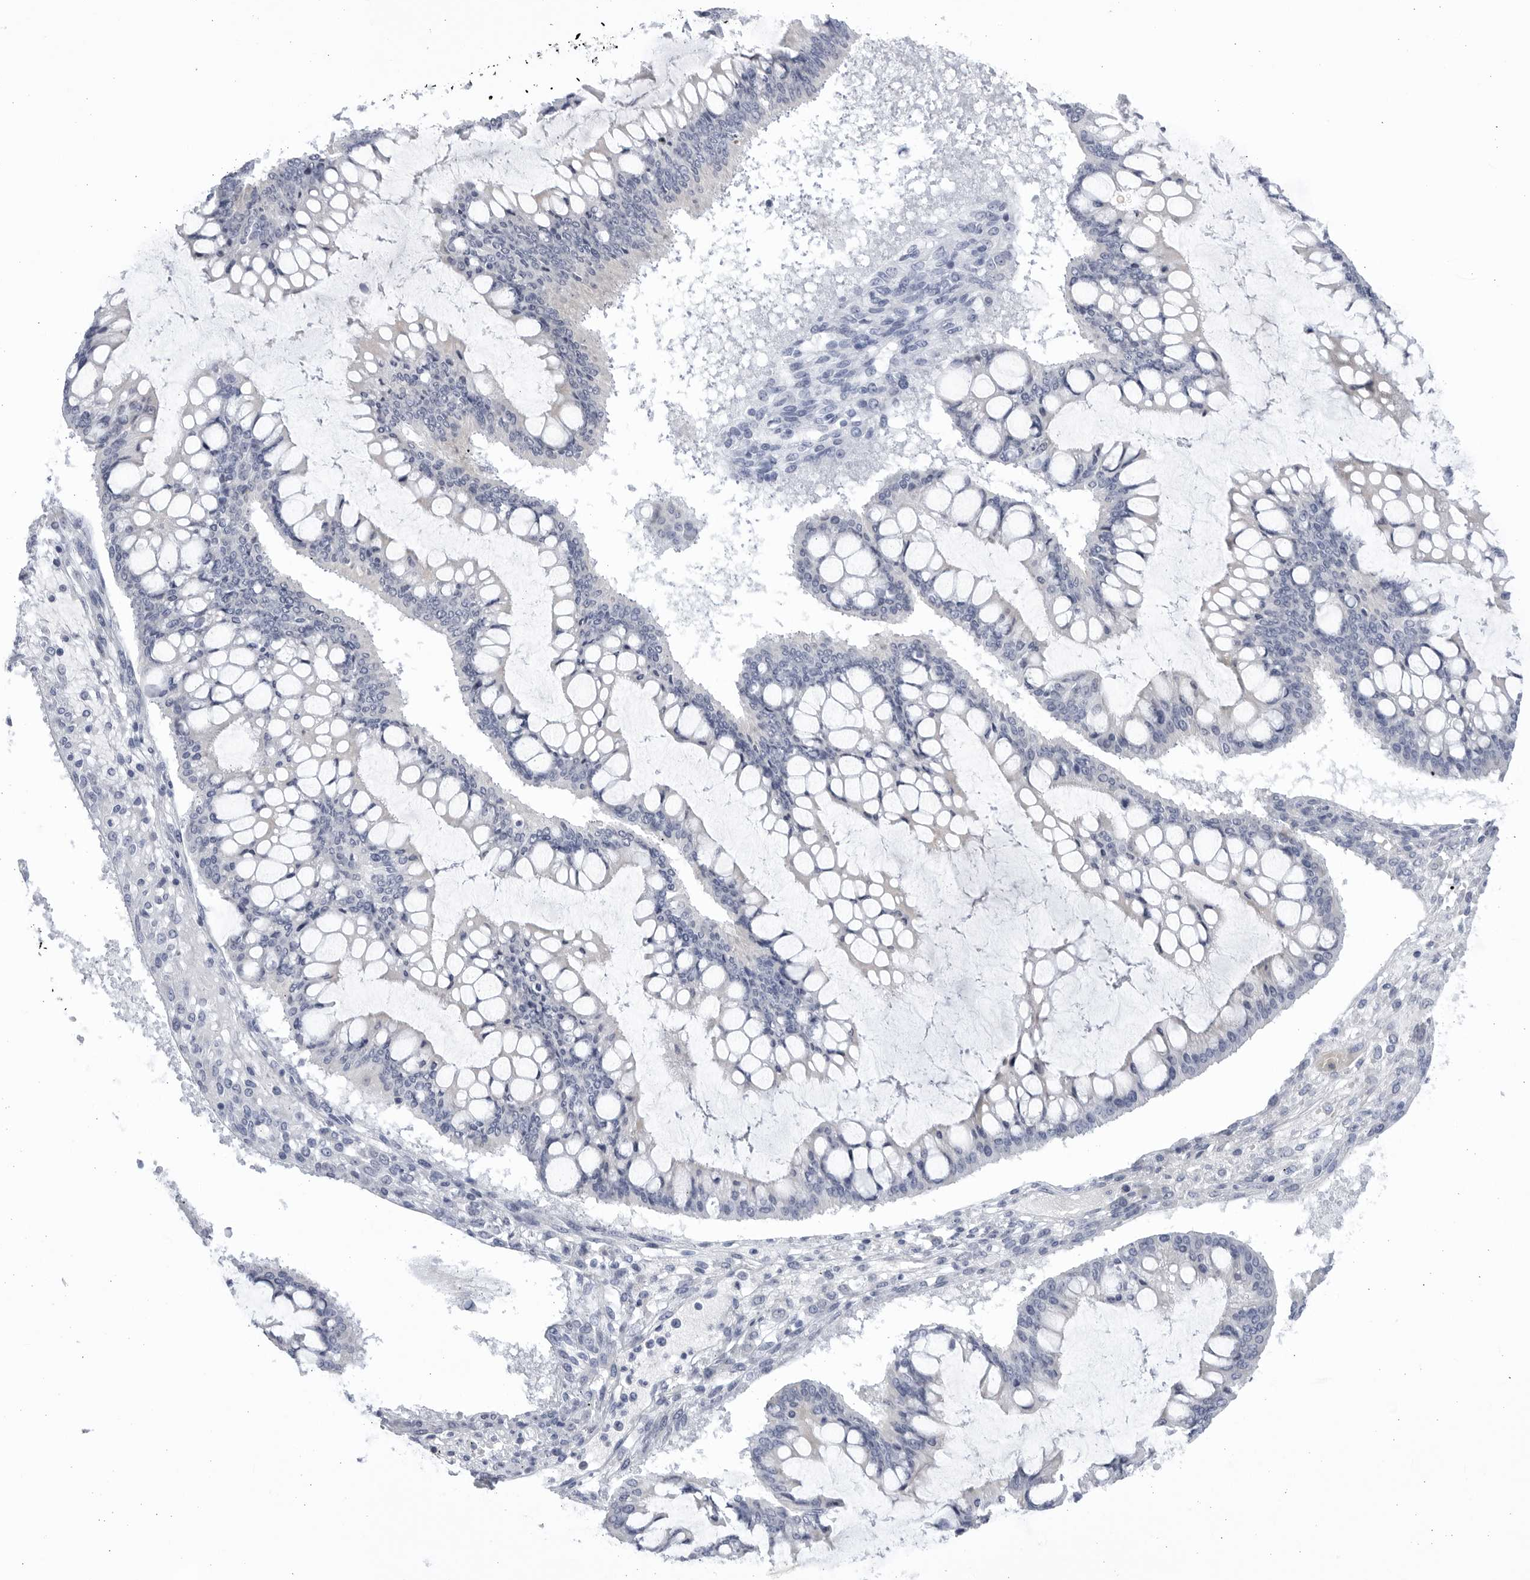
{"staining": {"intensity": "negative", "quantity": "none", "location": "none"}, "tissue": "ovarian cancer", "cell_type": "Tumor cells", "image_type": "cancer", "snomed": [{"axis": "morphology", "description": "Cystadenocarcinoma, mucinous, NOS"}, {"axis": "topography", "description": "Ovary"}], "caption": "Protein analysis of ovarian cancer displays no significant expression in tumor cells. (IHC, brightfield microscopy, high magnification).", "gene": "CCDC181", "patient": {"sex": "female", "age": 73}}